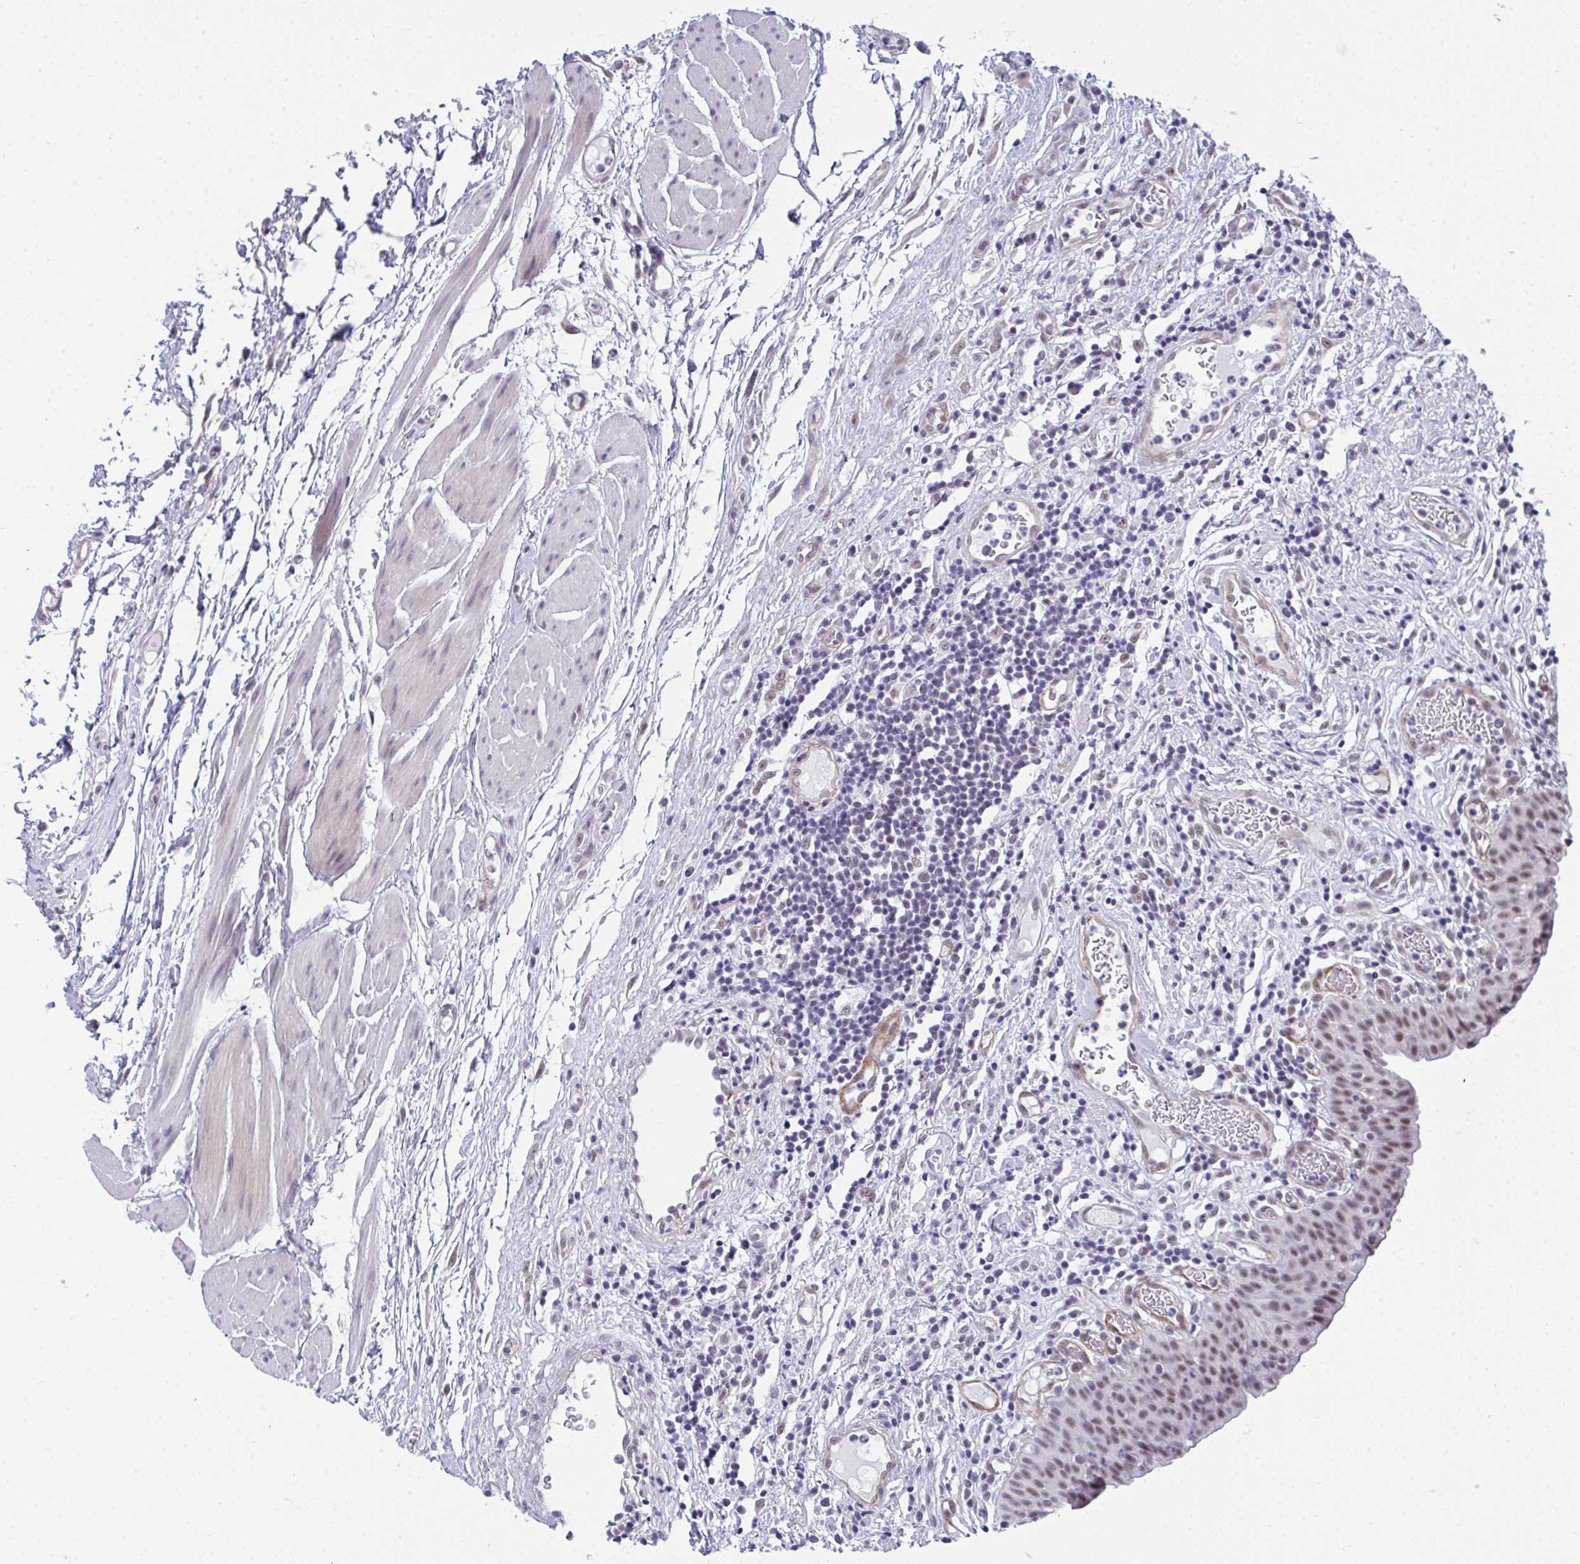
{"staining": {"intensity": "moderate", "quantity": "25%-75%", "location": "nuclear"}, "tissue": "urinary bladder", "cell_type": "Urothelial cells", "image_type": "normal", "snomed": [{"axis": "morphology", "description": "Normal tissue, NOS"}, {"axis": "morphology", "description": "Inflammation, NOS"}, {"axis": "topography", "description": "Urinary bladder"}], "caption": "A high-resolution photomicrograph shows immunohistochemistry staining of normal urinary bladder, which exhibits moderate nuclear staining in approximately 25%-75% of urothelial cells. (Brightfield microscopy of DAB IHC at high magnification).", "gene": "CDK13", "patient": {"sex": "male", "age": 57}}